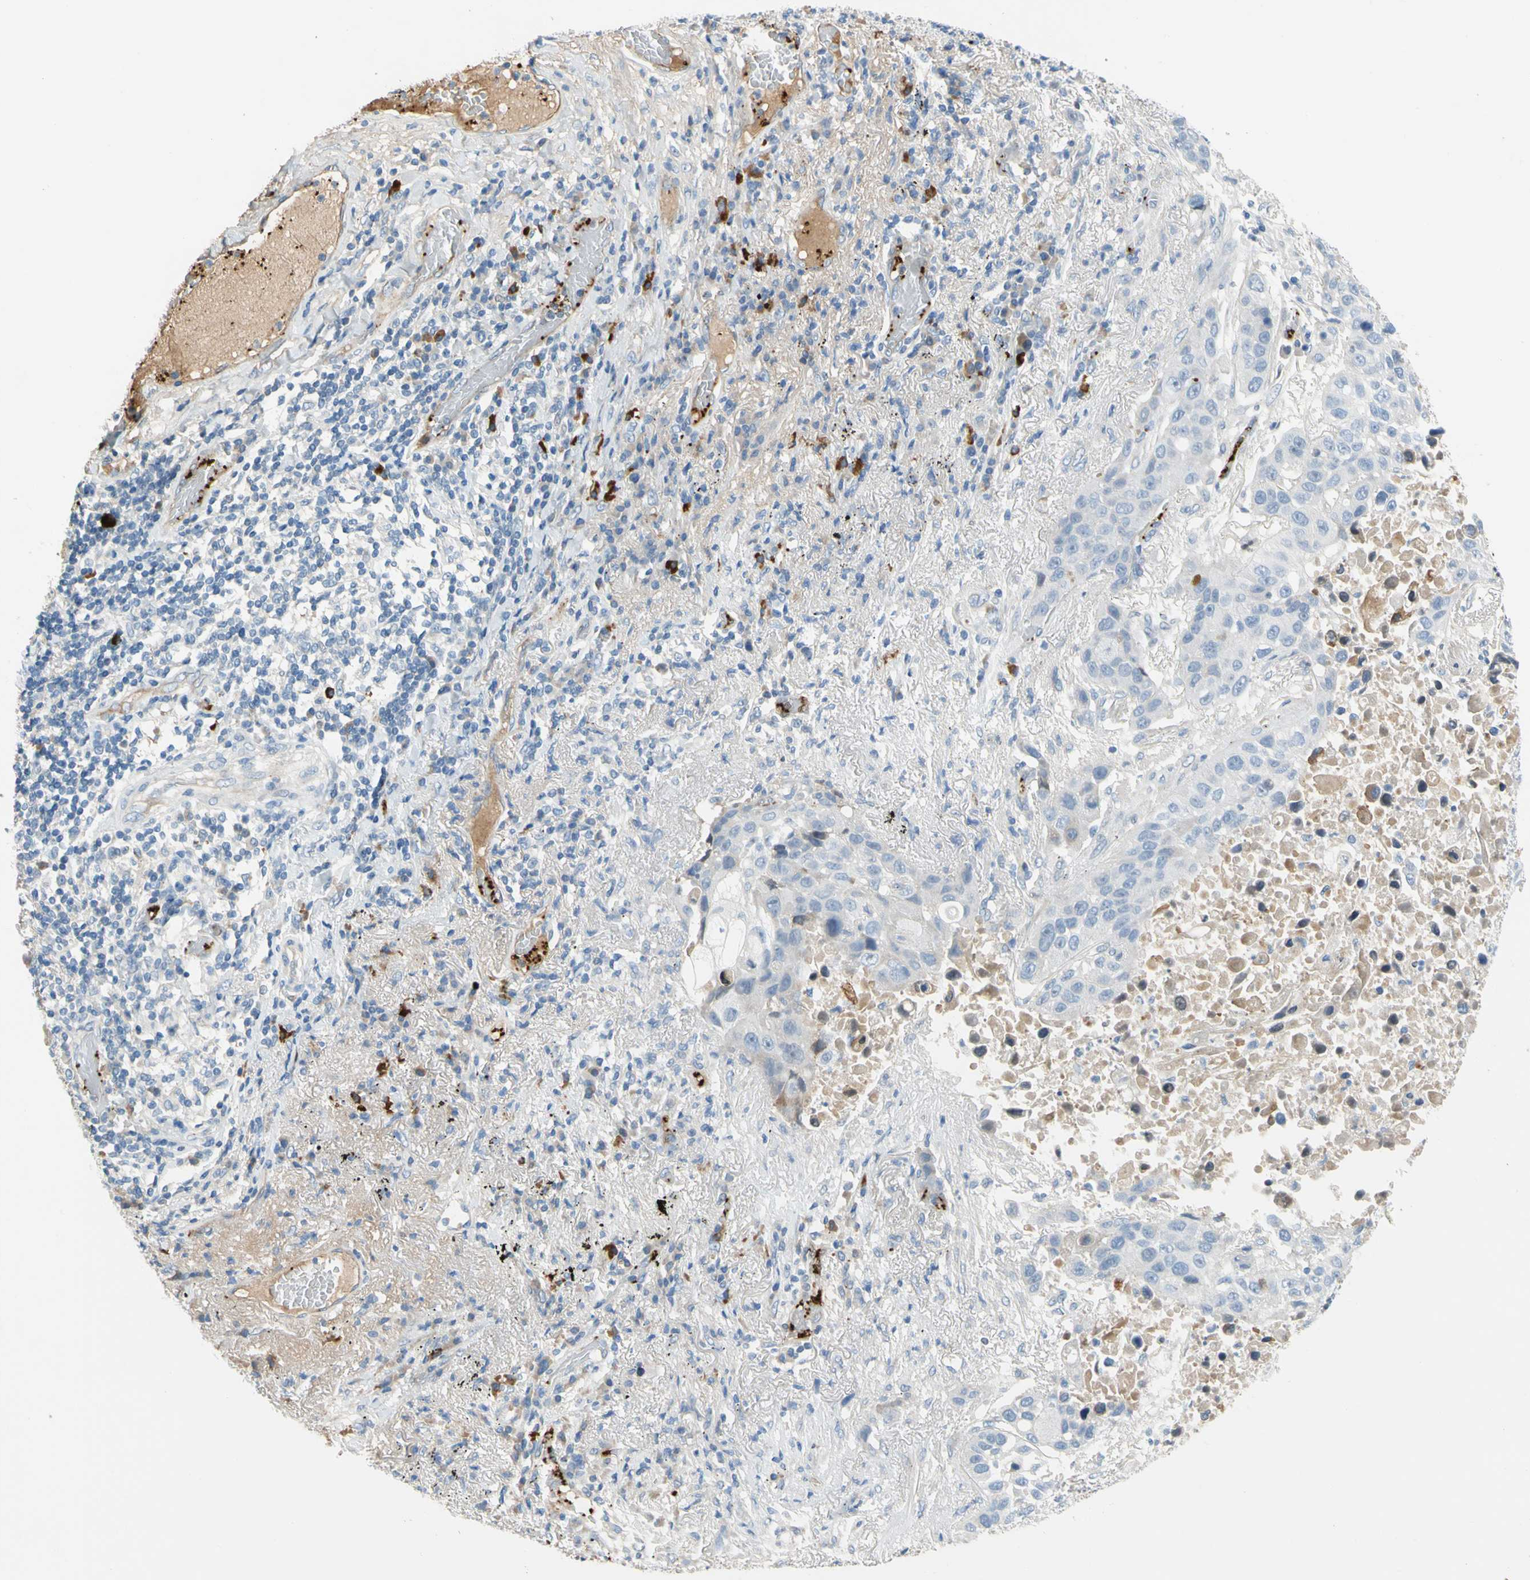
{"staining": {"intensity": "negative", "quantity": "none", "location": "none"}, "tissue": "lung cancer", "cell_type": "Tumor cells", "image_type": "cancer", "snomed": [{"axis": "morphology", "description": "Squamous cell carcinoma, NOS"}, {"axis": "topography", "description": "Lung"}], "caption": "High magnification brightfield microscopy of lung cancer stained with DAB (brown) and counterstained with hematoxylin (blue): tumor cells show no significant expression.", "gene": "PPBP", "patient": {"sex": "male", "age": 57}}